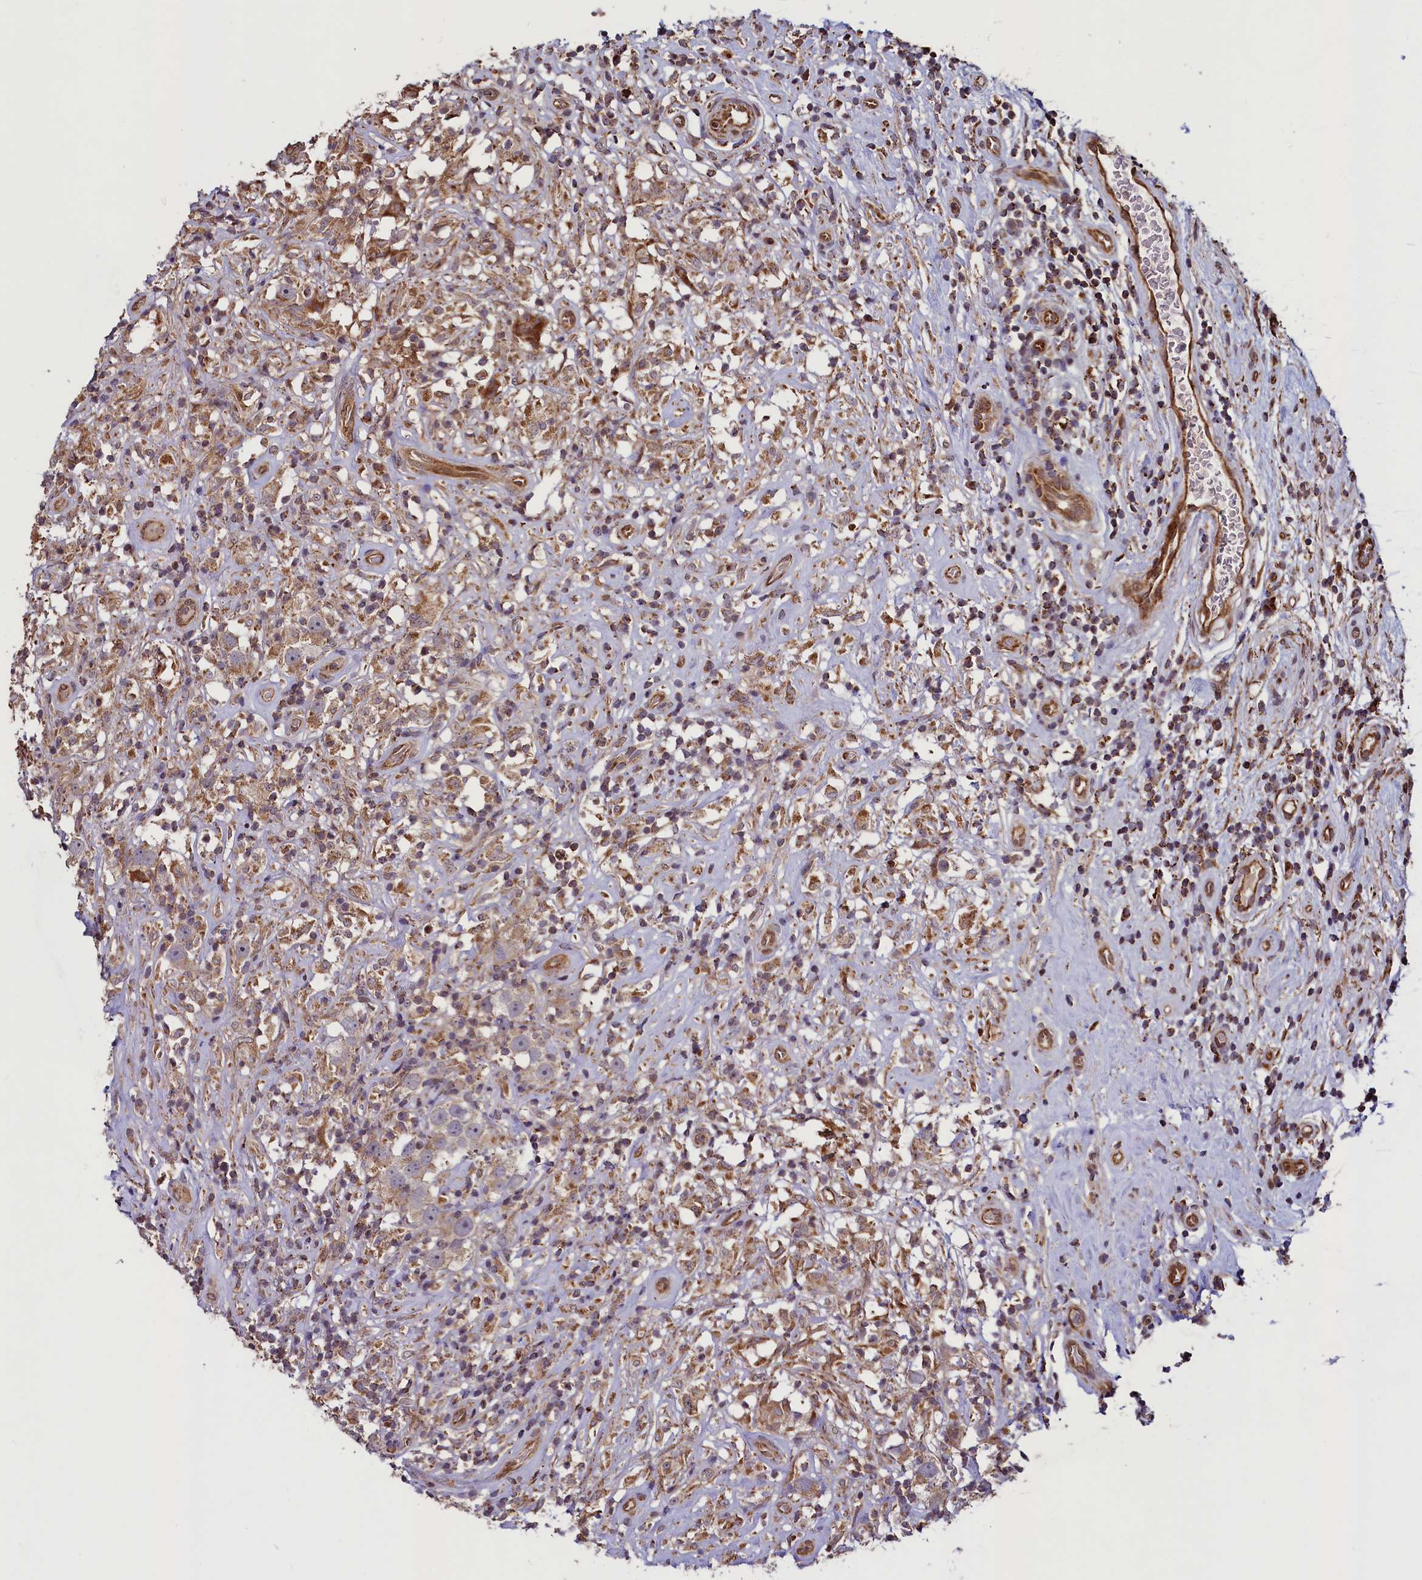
{"staining": {"intensity": "weak", "quantity": ">75%", "location": "cytoplasmic/membranous"}, "tissue": "testis cancer", "cell_type": "Tumor cells", "image_type": "cancer", "snomed": [{"axis": "morphology", "description": "Seminoma, NOS"}, {"axis": "topography", "description": "Testis"}], "caption": "This micrograph shows IHC staining of testis cancer (seminoma), with low weak cytoplasmic/membranous positivity in approximately >75% of tumor cells.", "gene": "ZNF577", "patient": {"sex": "male", "age": 49}}